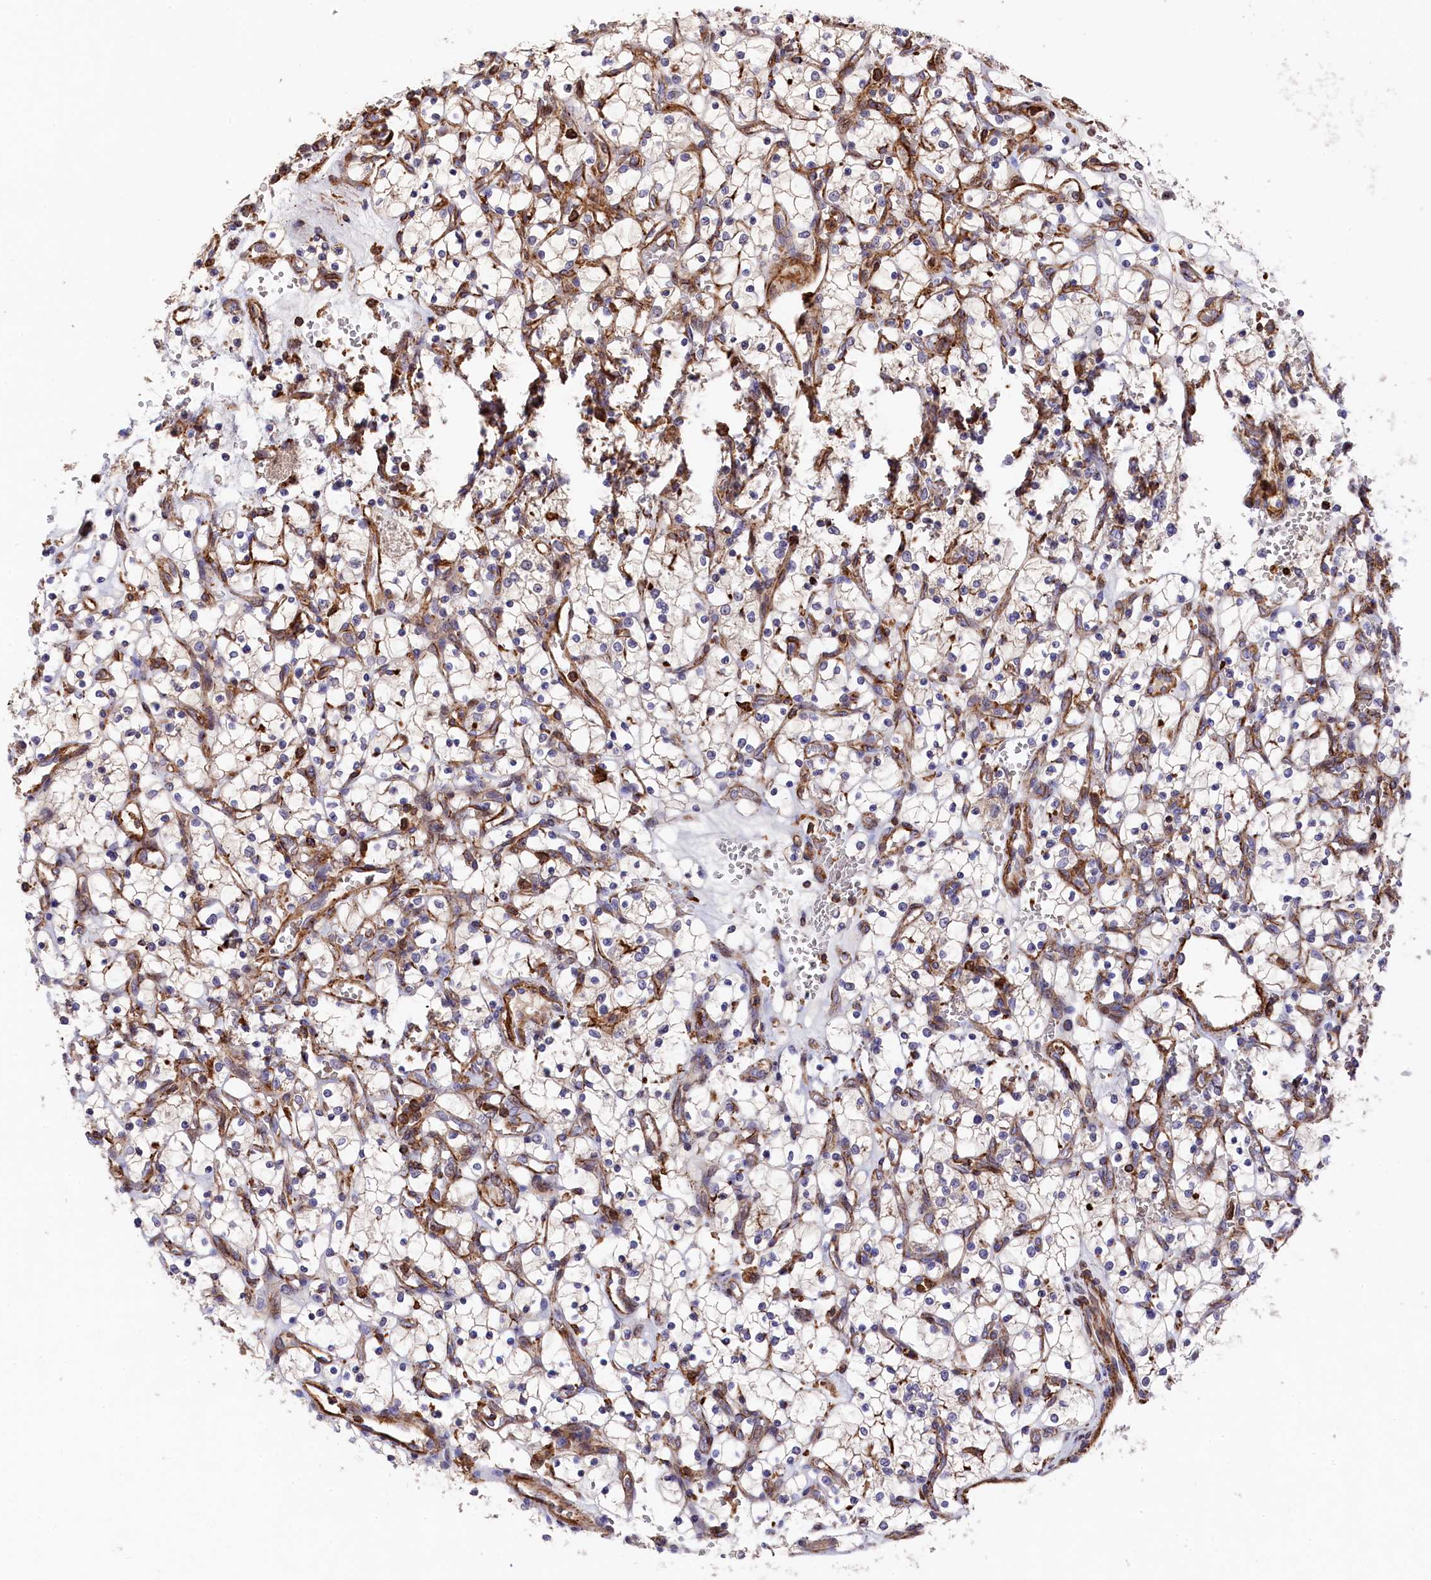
{"staining": {"intensity": "weak", "quantity": "<25%", "location": "cytoplasmic/membranous"}, "tissue": "renal cancer", "cell_type": "Tumor cells", "image_type": "cancer", "snomed": [{"axis": "morphology", "description": "Adenocarcinoma, NOS"}, {"axis": "topography", "description": "Kidney"}], "caption": "The histopathology image reveals no staining of tumor cells in renal adenocarcinoma.", "gene": "RAPSN", "patient": {"sex": "female", "age": 69}}